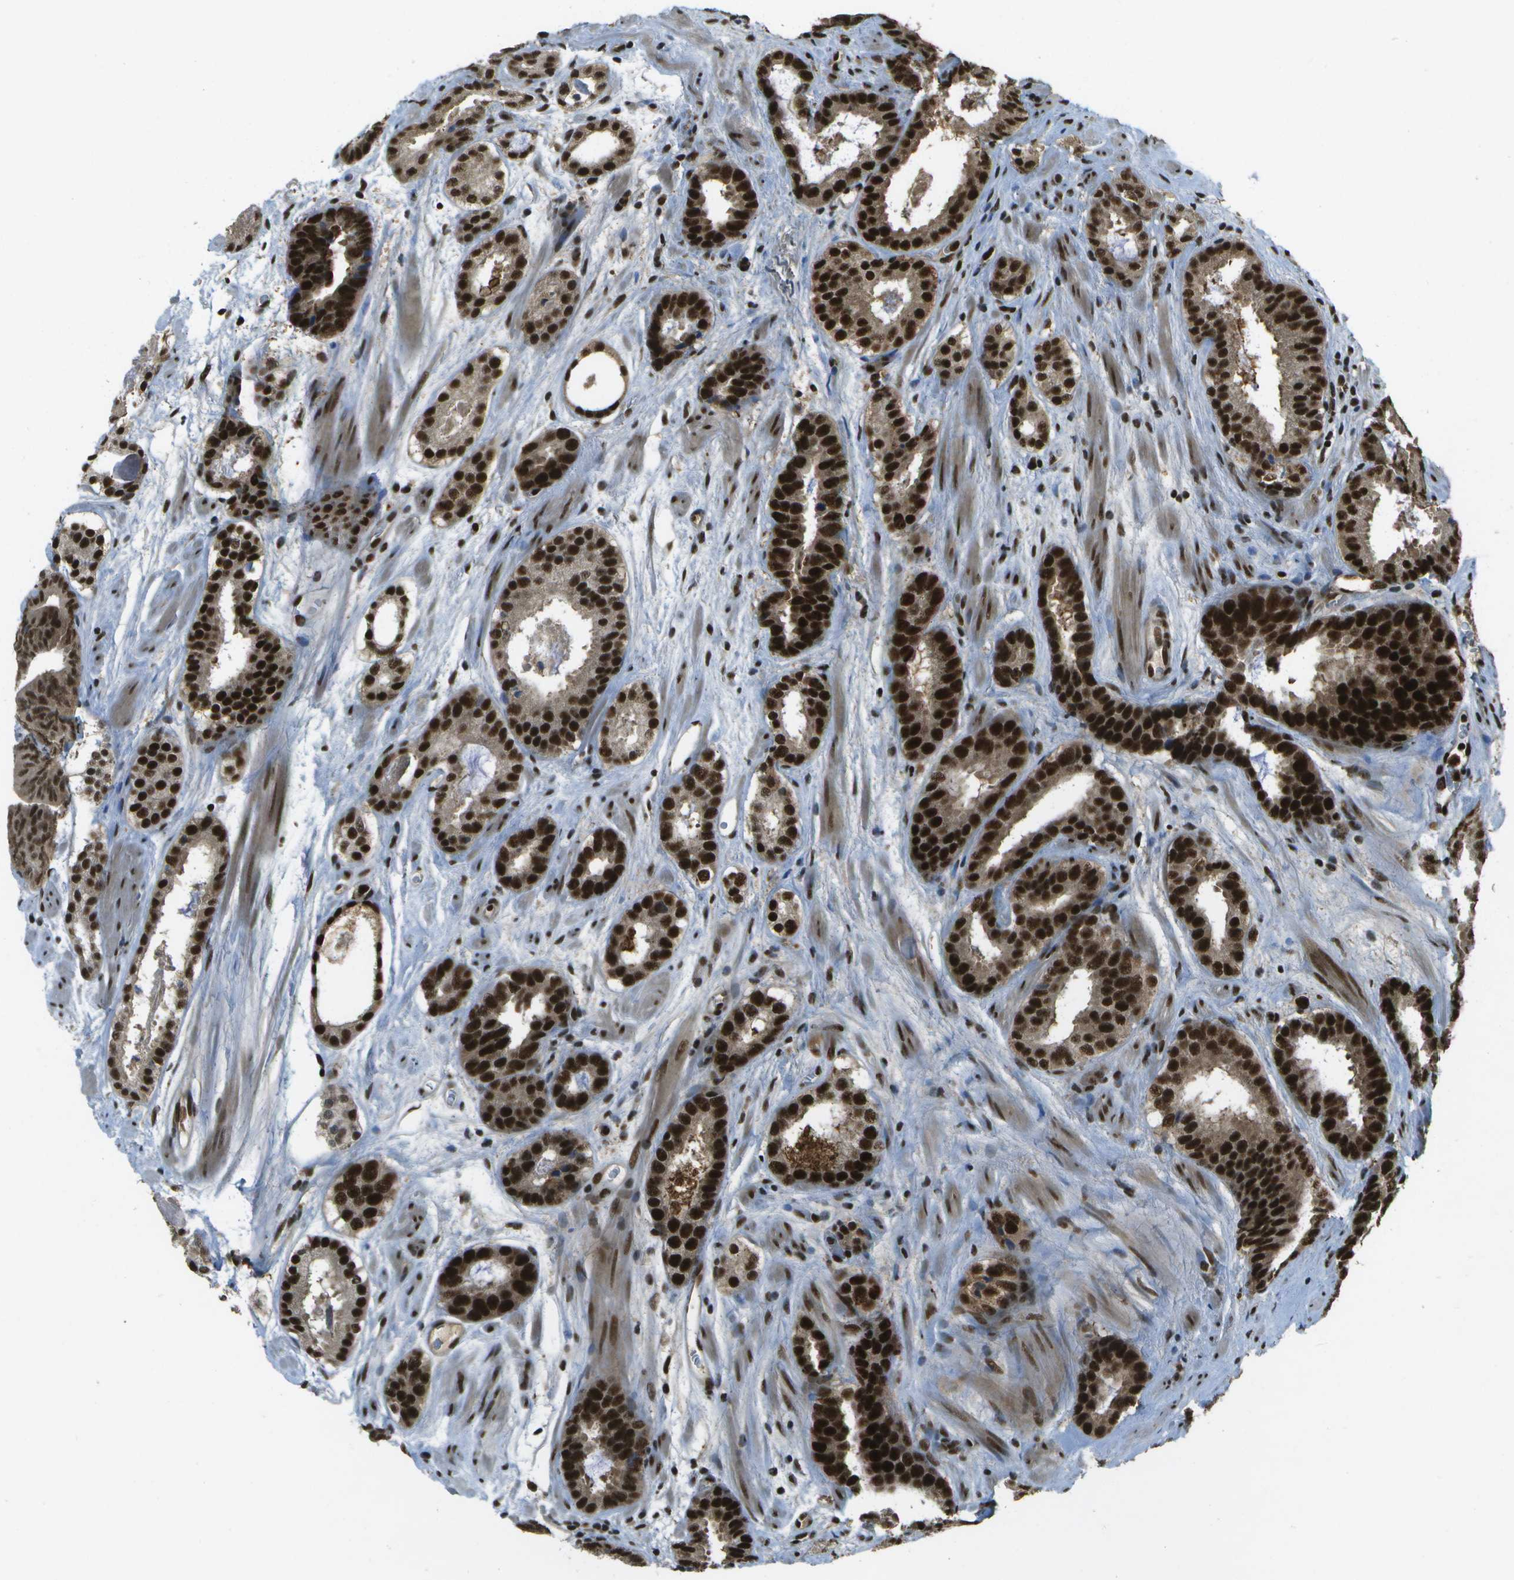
{"staining": {"intensity": "strong", "quantity": ">75%", "location": "cytoplasmic/membranous,nuclear"}, "tissue": "prostate cancer", "cell_type": "Tumor cells", "image_type": "cancer", "snomed": [{"axis": "morphology", "description": "Adenocarcinoma, Low grade"}, {"axis": "topography", "description": "Prostate"}], "caption": "Protein expression analysis of human prostate low-grade adenocarcinoma reveals strong cytoplasmic/membranous and nuclear expression in approximately >75% of tumor cells.", "gene": "GANC", "patient": {"sex": "male", "age": 69}}